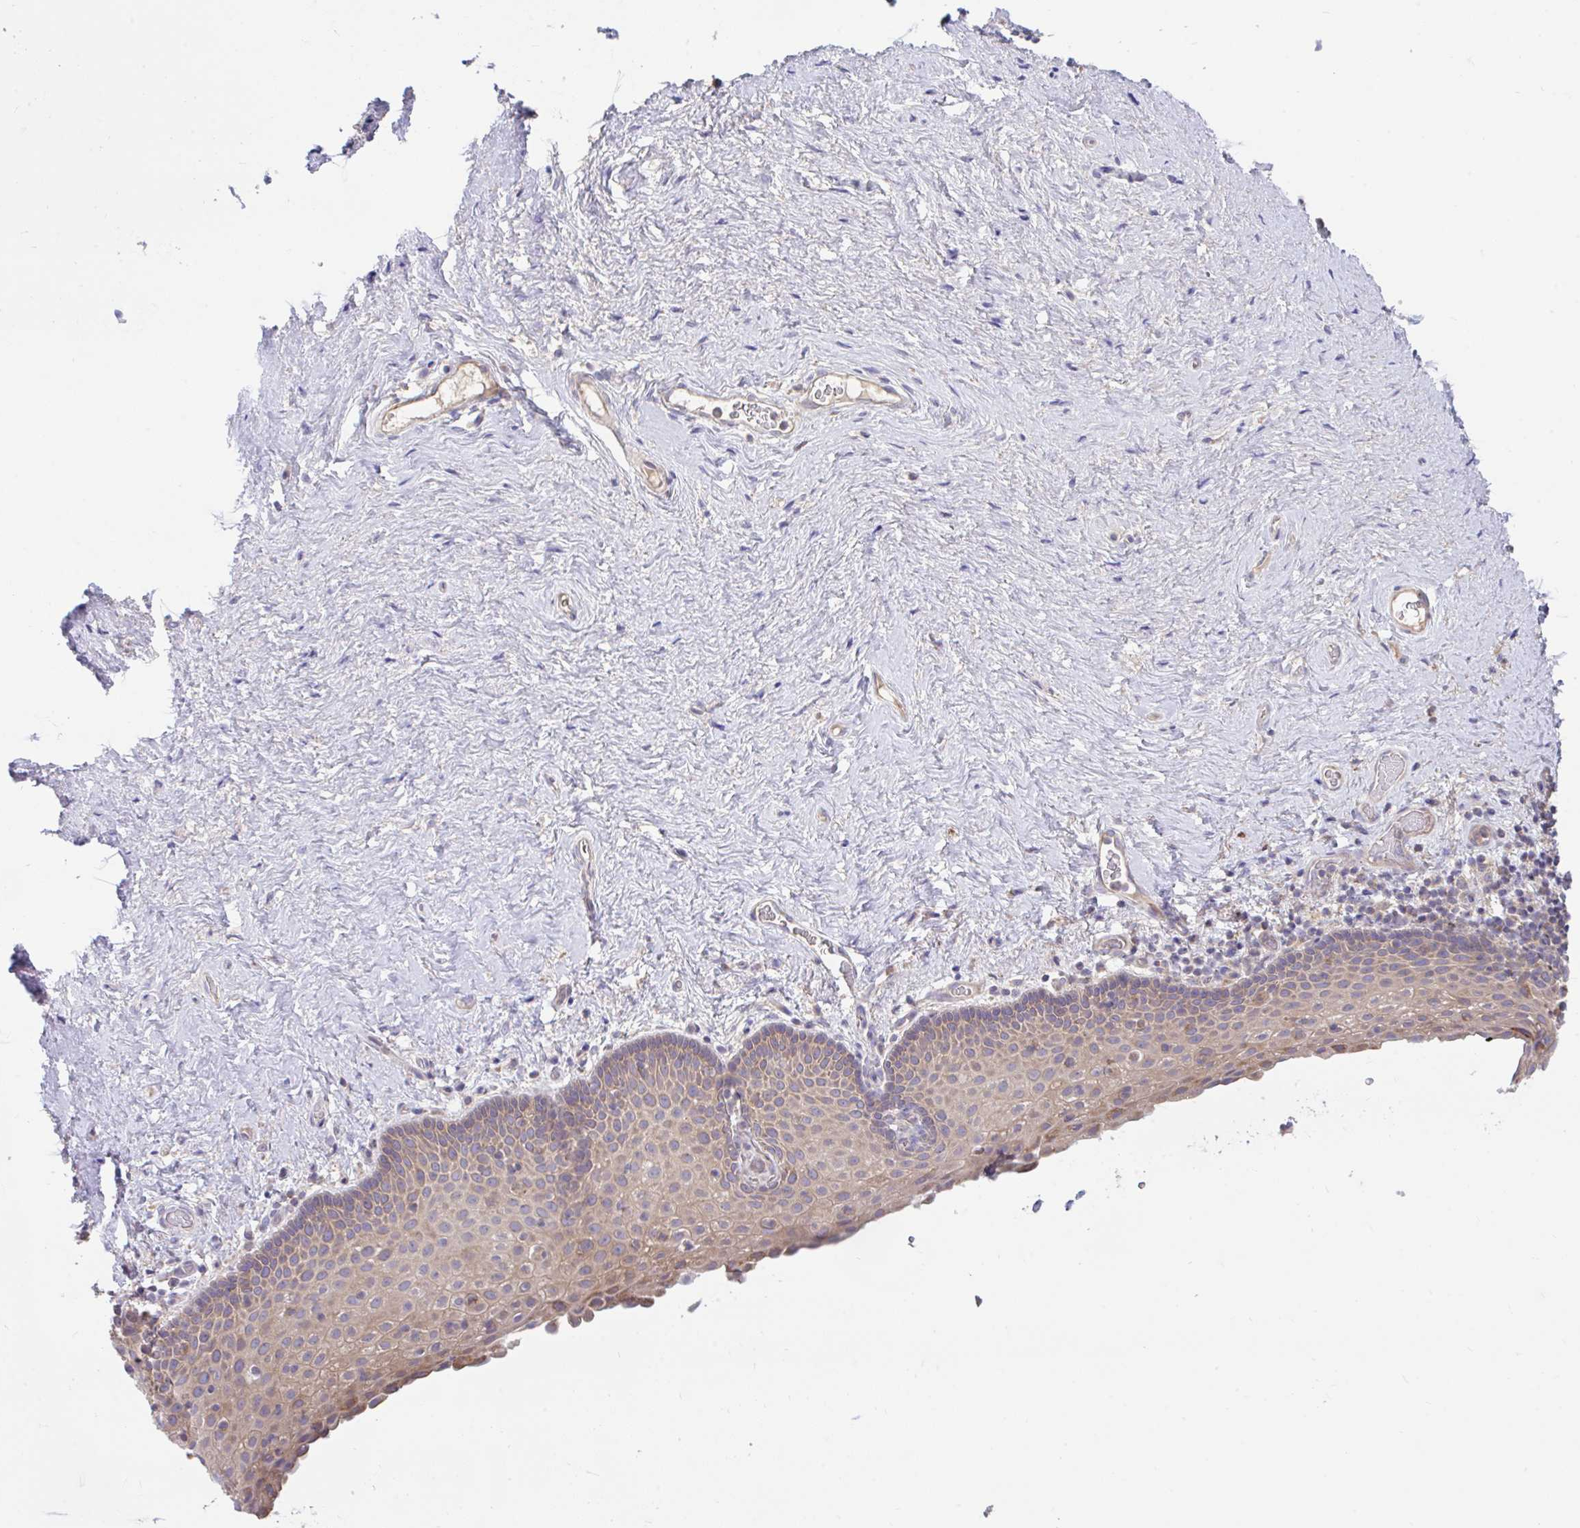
{"staining": {"intensity": "moderate", "quantity": "25%-75%", "location": "cytoplasmic/membranous"}, "tissue": "vagina", "cell_type": "Squamous epithelial cells", "image_type": "normal", "snomed": [{"axis": "morphology", "description": "Normal tissue, NOS"}, {"axis": "topography", "description": "Vagina"}], "caption": "Vagina stained with immunohistochemistry displays moderate cytoplasmic/membranous expression in approximately 25%-75% of squamous epithelial cells.", "gene": "RALBP1", "patient": {"sex": "female", "age": 61}}